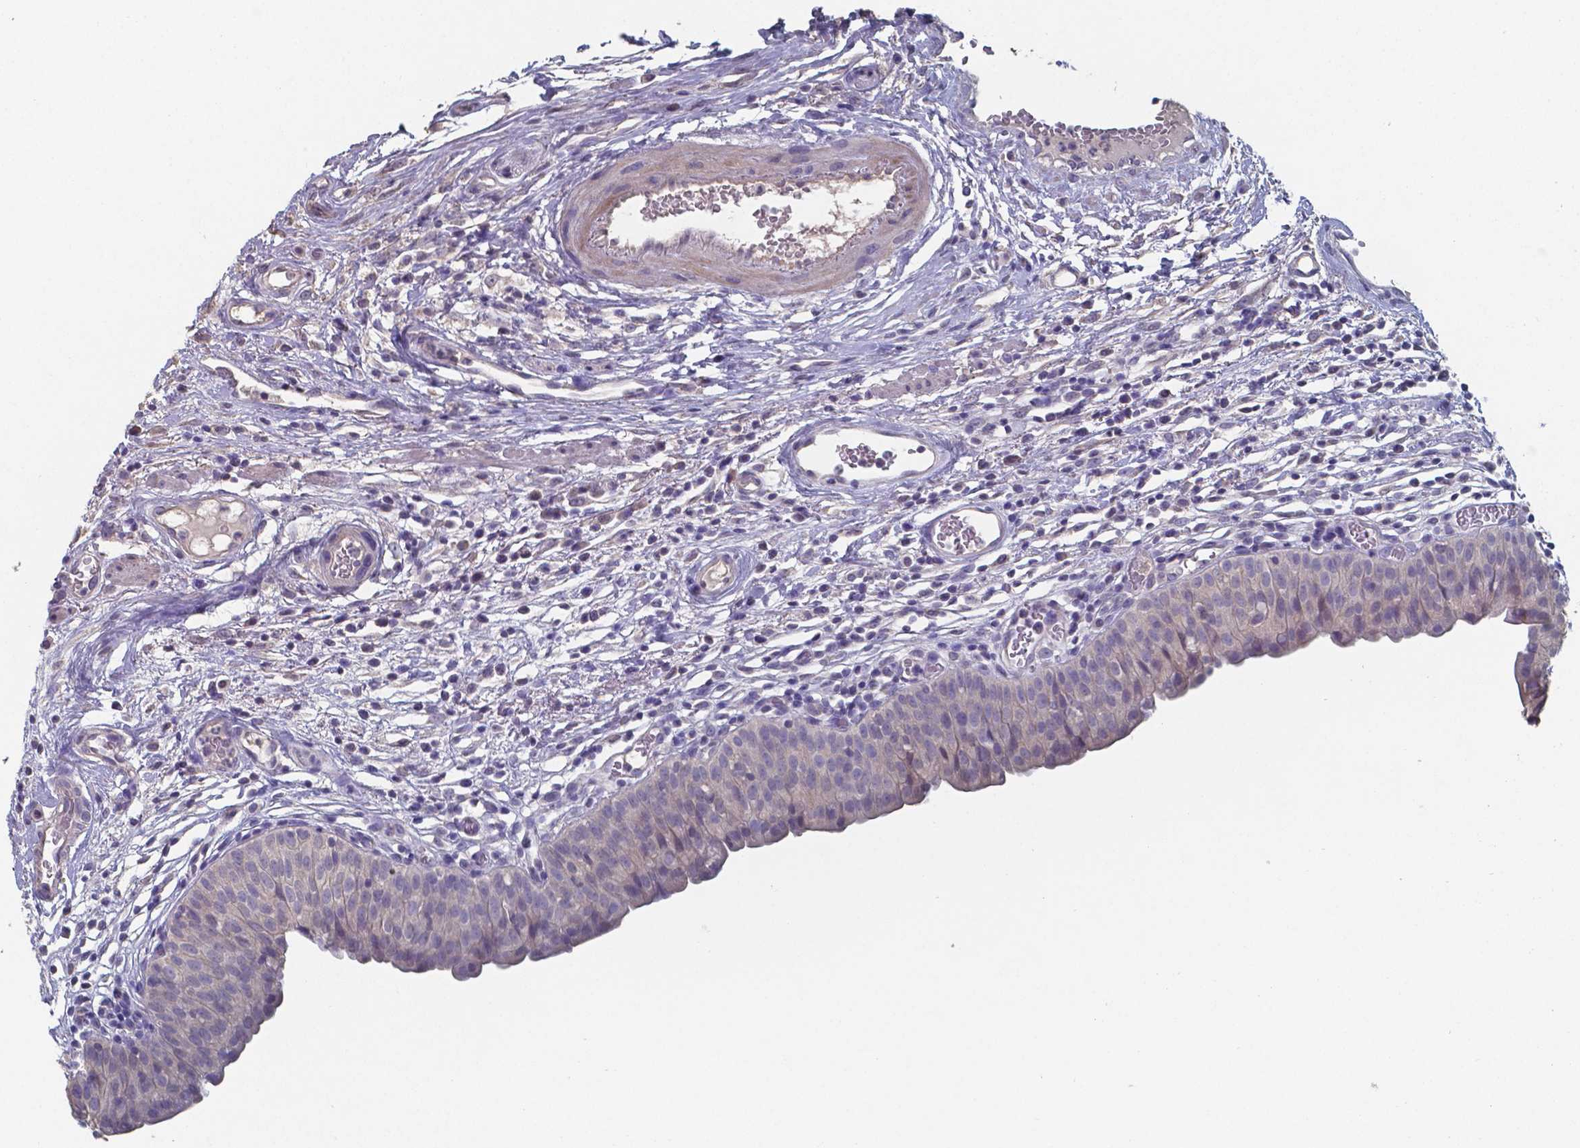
{"staining": {"intensity": "weak", "quantity": "25%-75%", "location": "cytoplasmic/membranous"}, "tissue": "urinary bladder", "cell_type": "Urothelial cells", "image_type": "normal", "snomed": [{"axis": "morphology", "description": "Normal tissue, NOS"}, {"axis": "morphology", "description": "Inflammation, NOS"}, {"axis": "topography", "description": "Urinary bladder"}], "caption": "This is a histology image of immunohistochemistry (IHC) staining of benign urinary bladder, which shows weak expression in the cytoplasmic/membranous of urothelial cells.", "gene": "FOXJ1", "patient": {"sex": "male", "age": 57}}